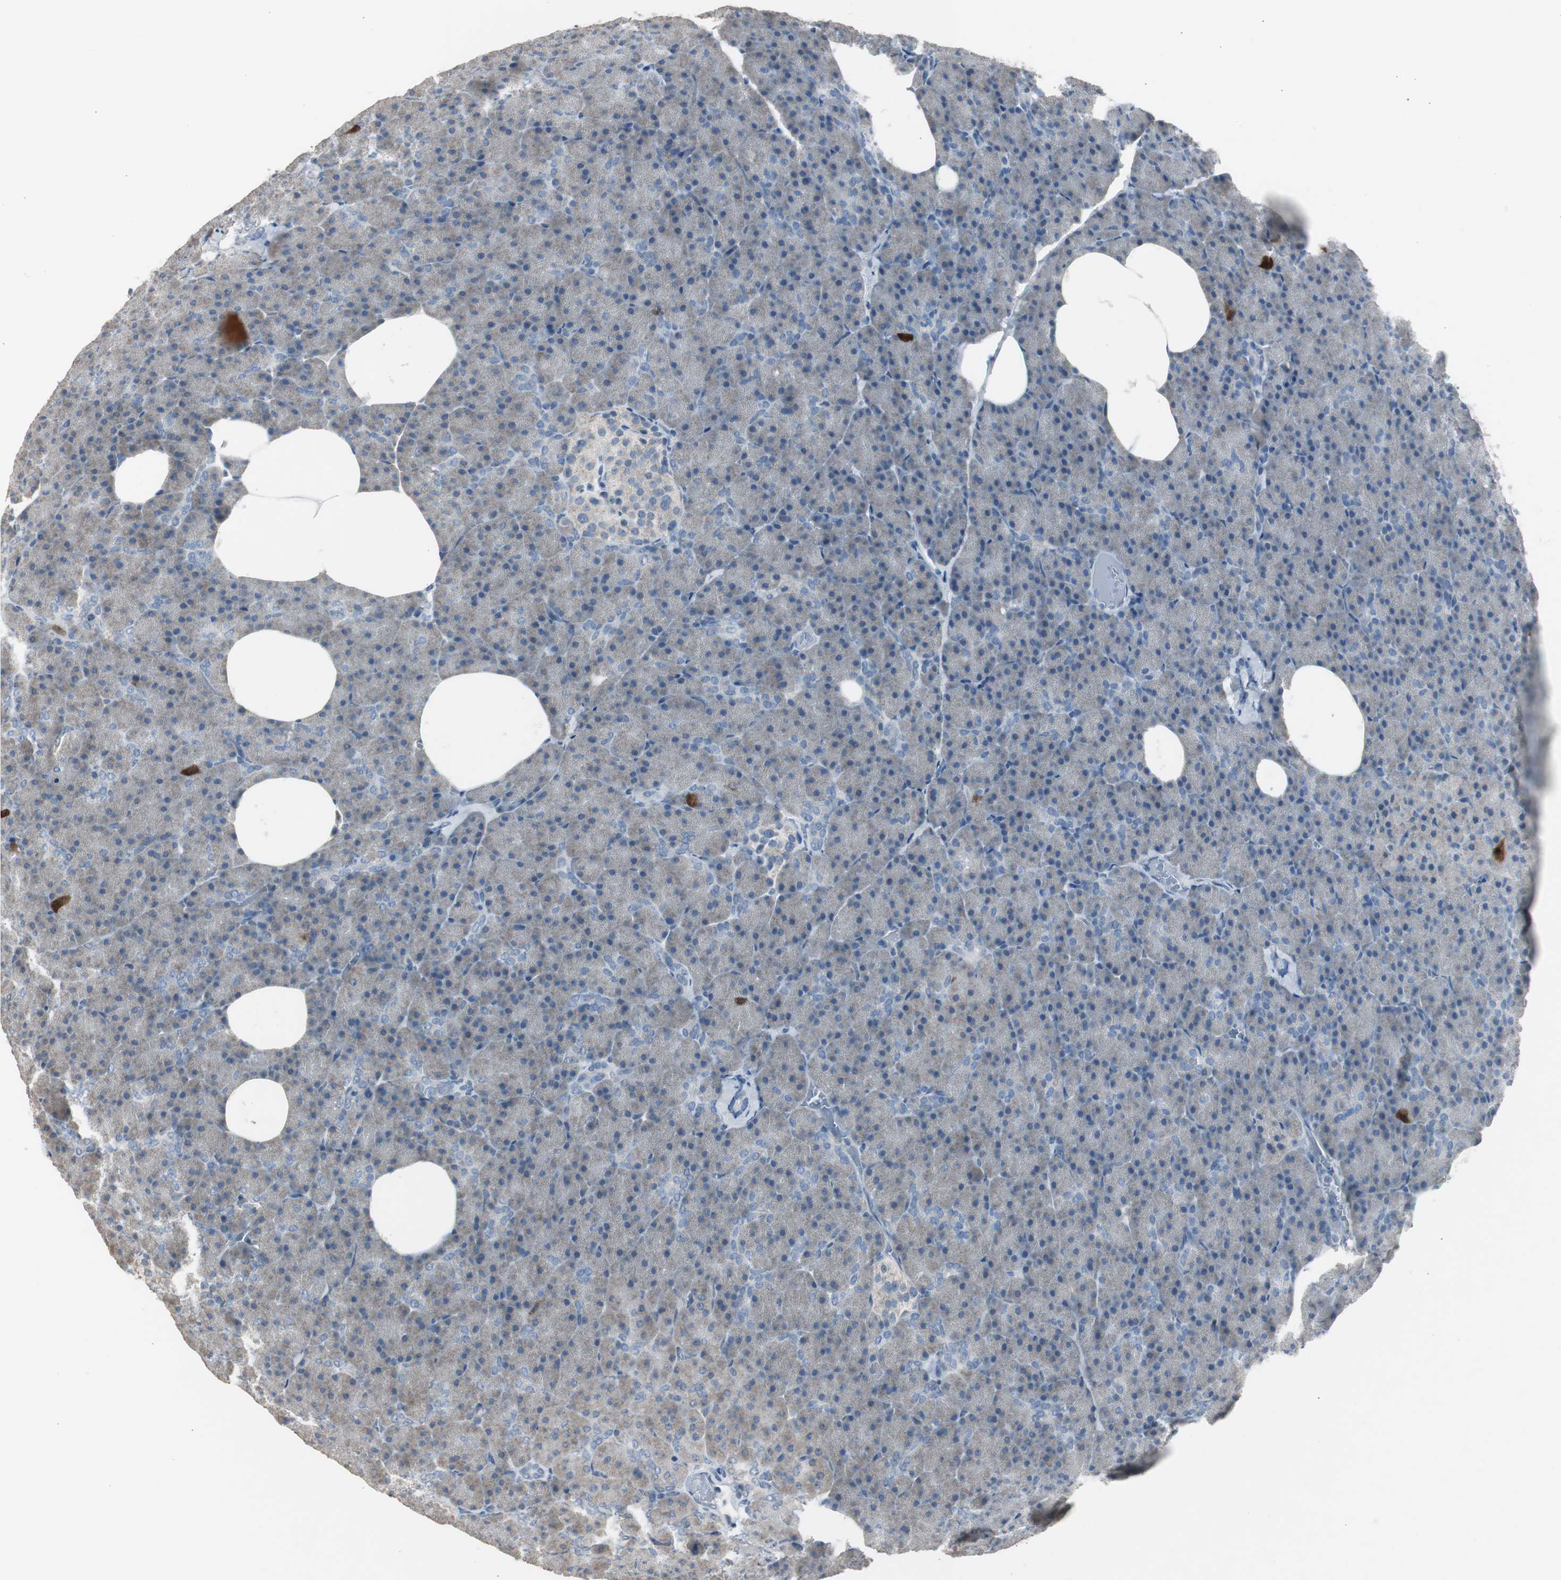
{"staining": {"intensity": "negative", "quantity": "none", "location": "none"}, "tissue": "pancreas", "cell_type": "Exocrine glandular cells", "image_type": "normal", "snomed": [{"axis": "morphology", "description": "Normal tissue, NOS"}, {"axis": "topography", "description": "Pancreas"}], "caption": "This micrograph is of unremarkable pancreas stained with immunohistochemistry (IHC) to label a protein in brown with the nuclei are counter-stained blue. There is no positivity in exocrine glandular cells.", "gene": "TK1", "patient": {"sex": "female", "age": 35}}